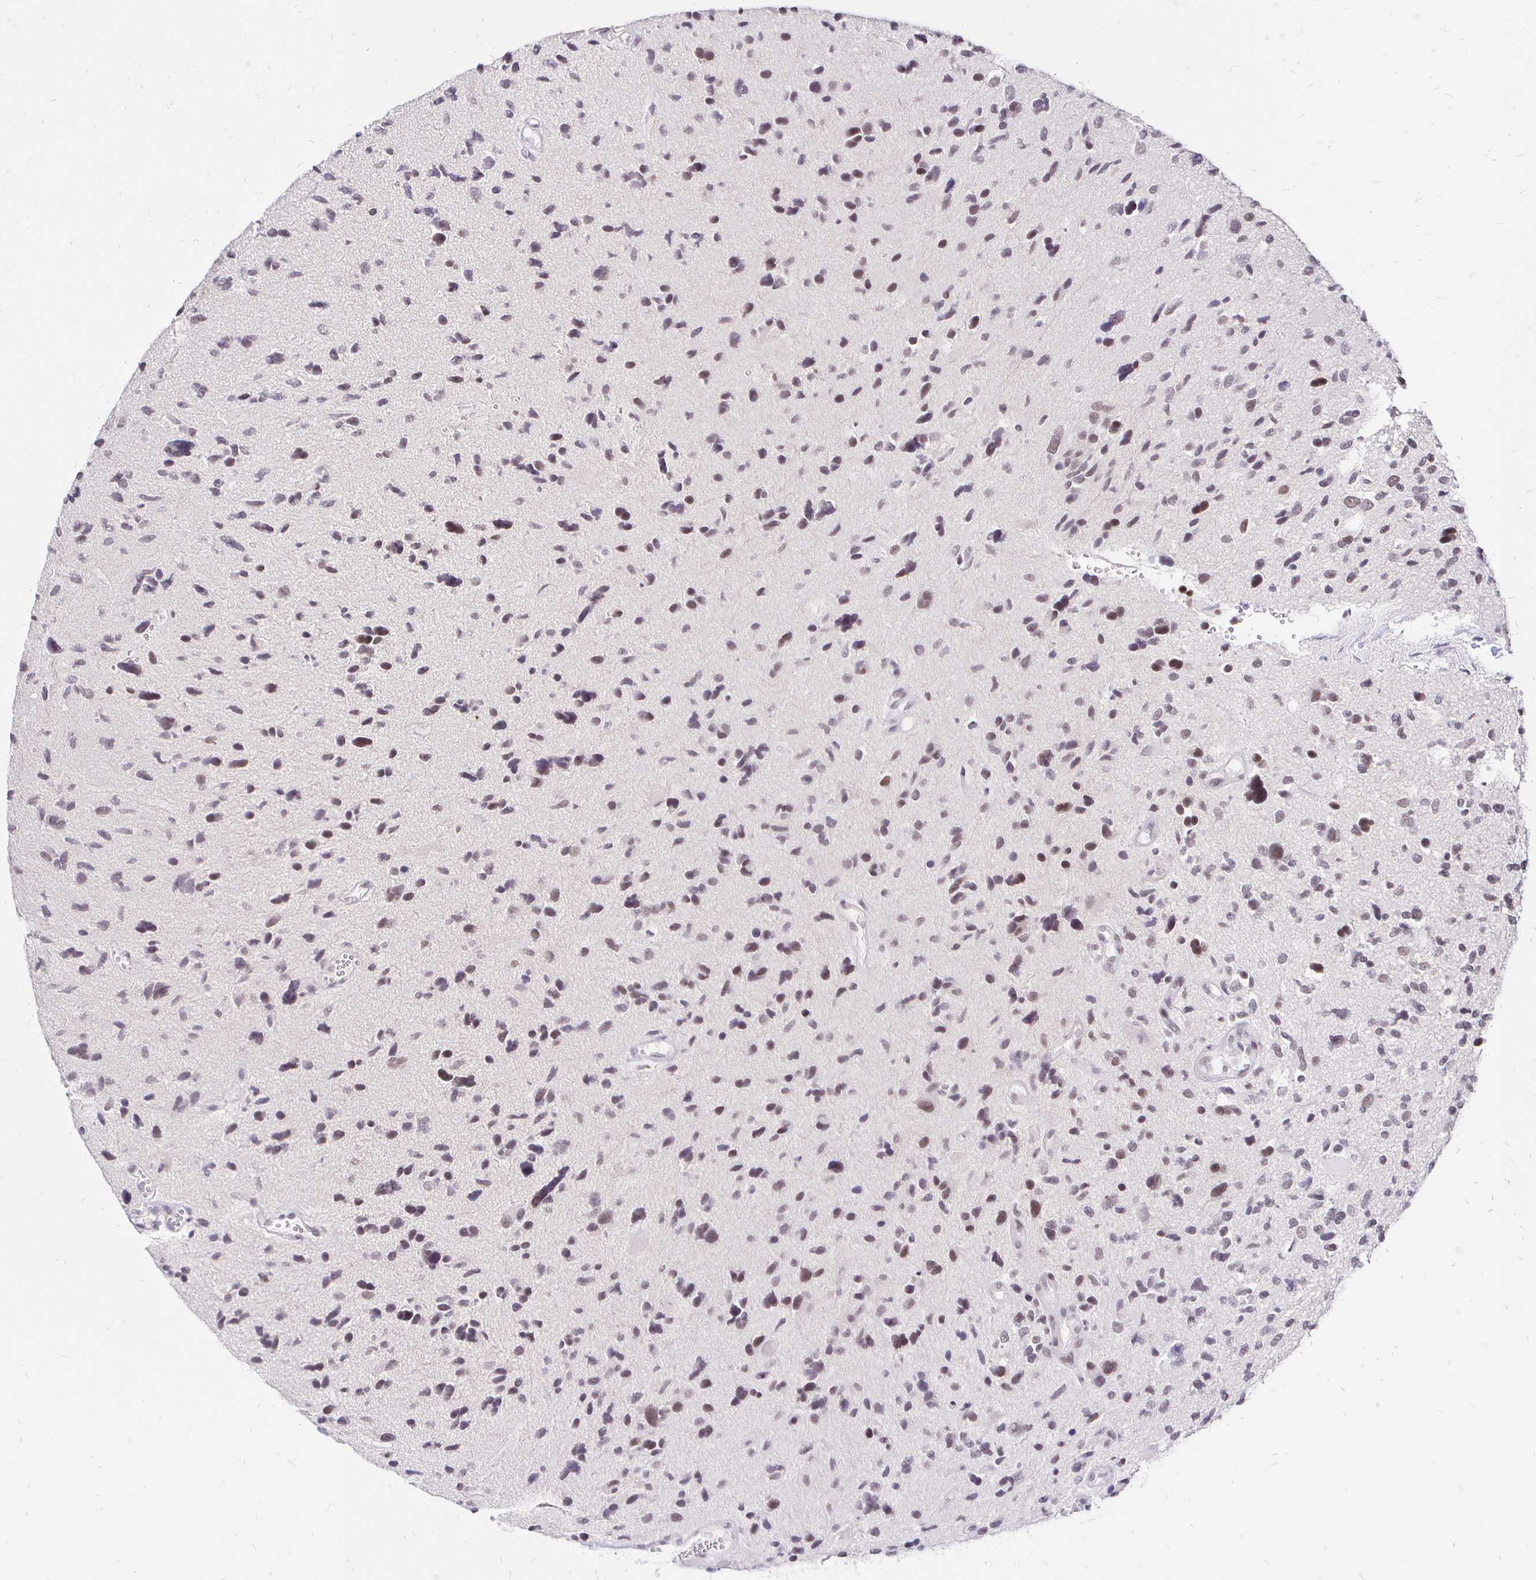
{"staining": {"intensity": "moderate", "quantity": "25%-75%", "location": "nuclear"}, "tissue": "glioma", "cell_type": "Tumor cells", "image_type": "cancer", "snomed": [{"axis": "morphology", "description": "Glioma, malignant, High grade"}, {"axis": "topography", "description": "Brain"}], "caption": "Malignant glioma (high-grade) stained with a brown dye shows moderate nuclear positive staining in about 25%-75% of tumor cells.", "gene": "SIN3A", "patient": {"sex": "female", "age": 11}}